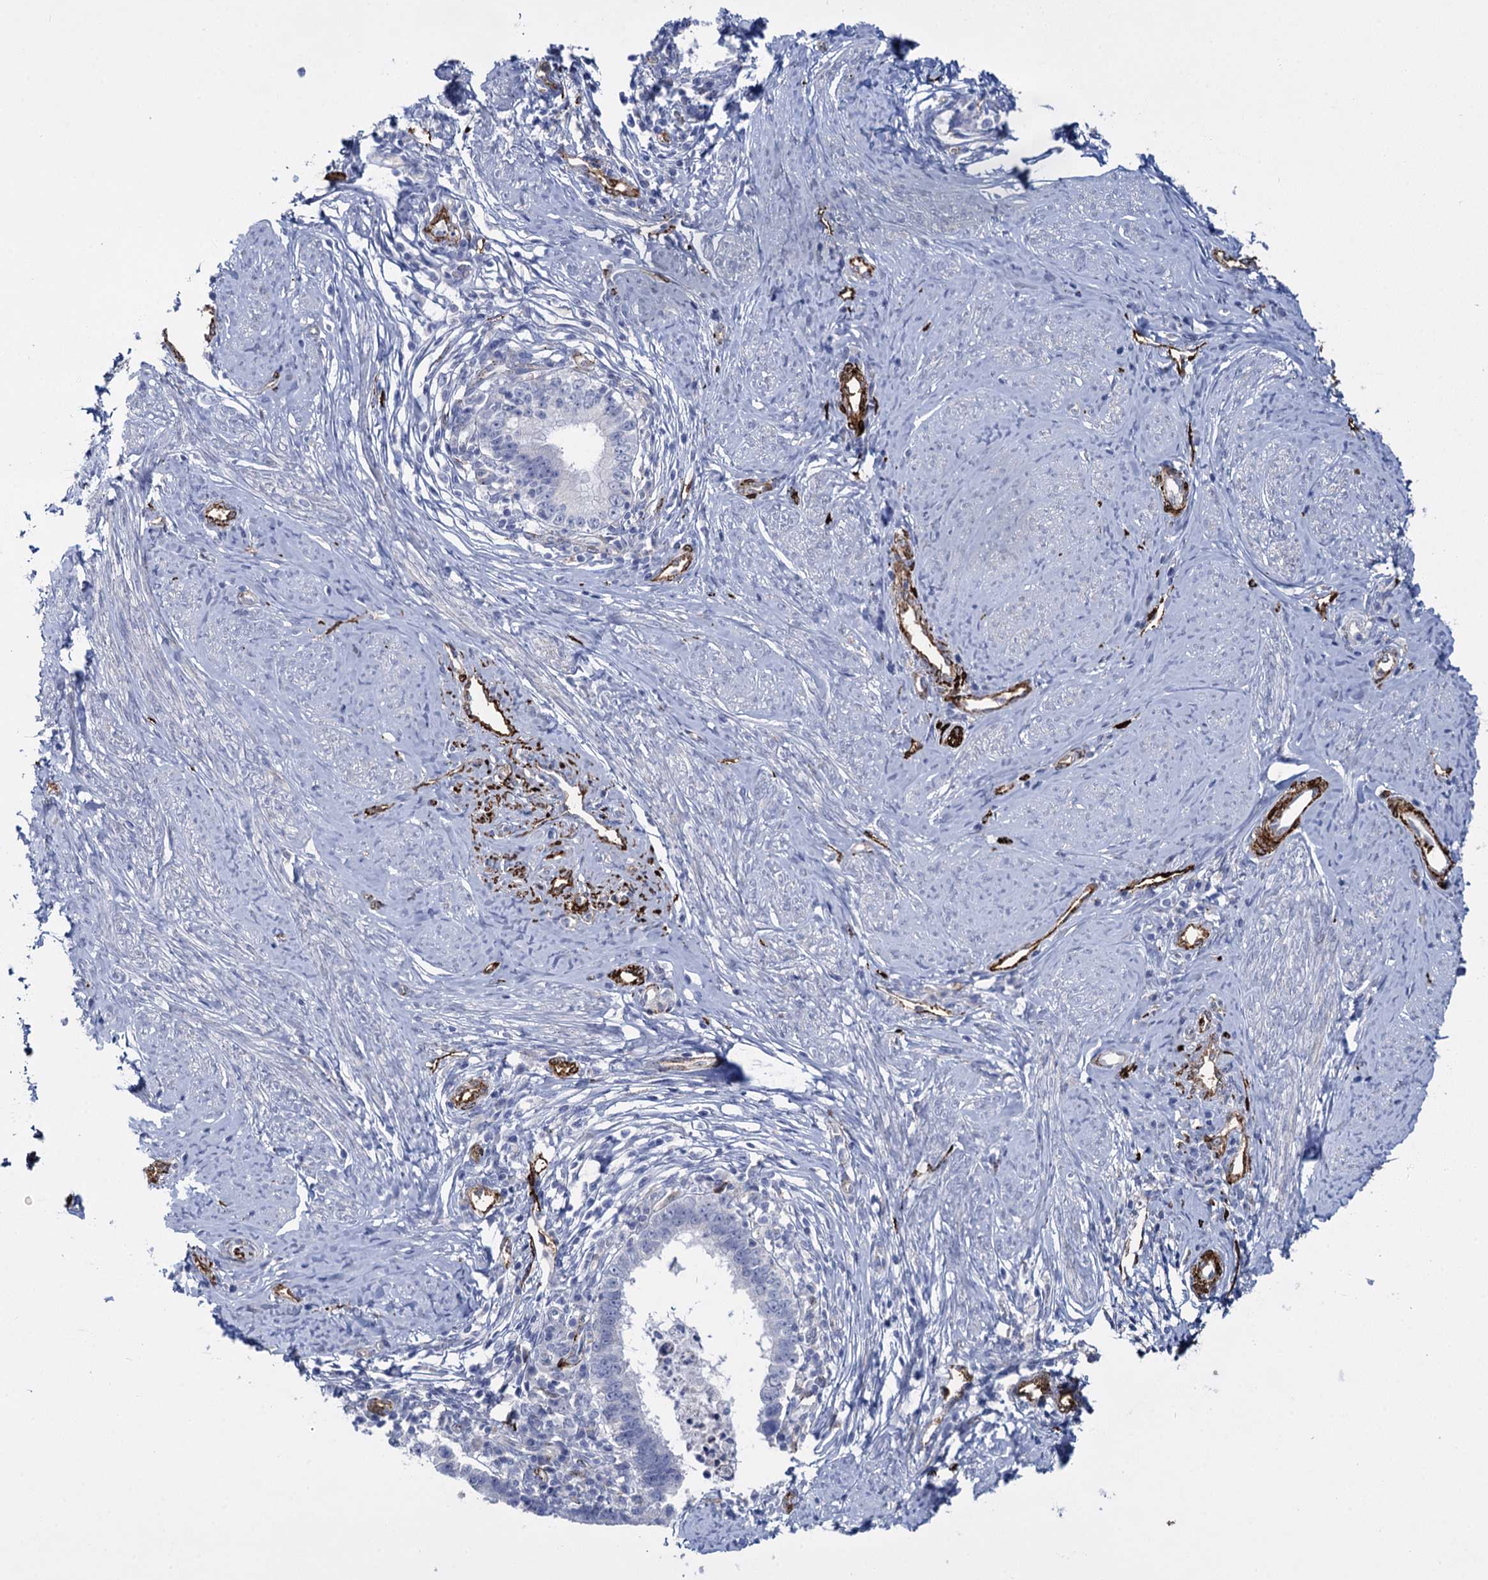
{"staining": {"intensity": "negative", "quantity": "none", "location": "none"}, "tissue": "cervical cancer", "cell_type": "Tumor cells", "image_type": "cancer", "snomed": [{"axis": "morphology", "description": "Adenocarcinoma, NOS"}, {"axis": "topography", "description": "Cervix"}], "caption": "High magnification brightfield microscopy of cervical adenocarcinoma stained with DAB (3,3'-diaminobenzidine) (brown) and counterstained with hematoxylin (blue): tumor cells show no significant positivity.", "gene": "SNCG", "patient": {"sex": "female", "age": 36}}